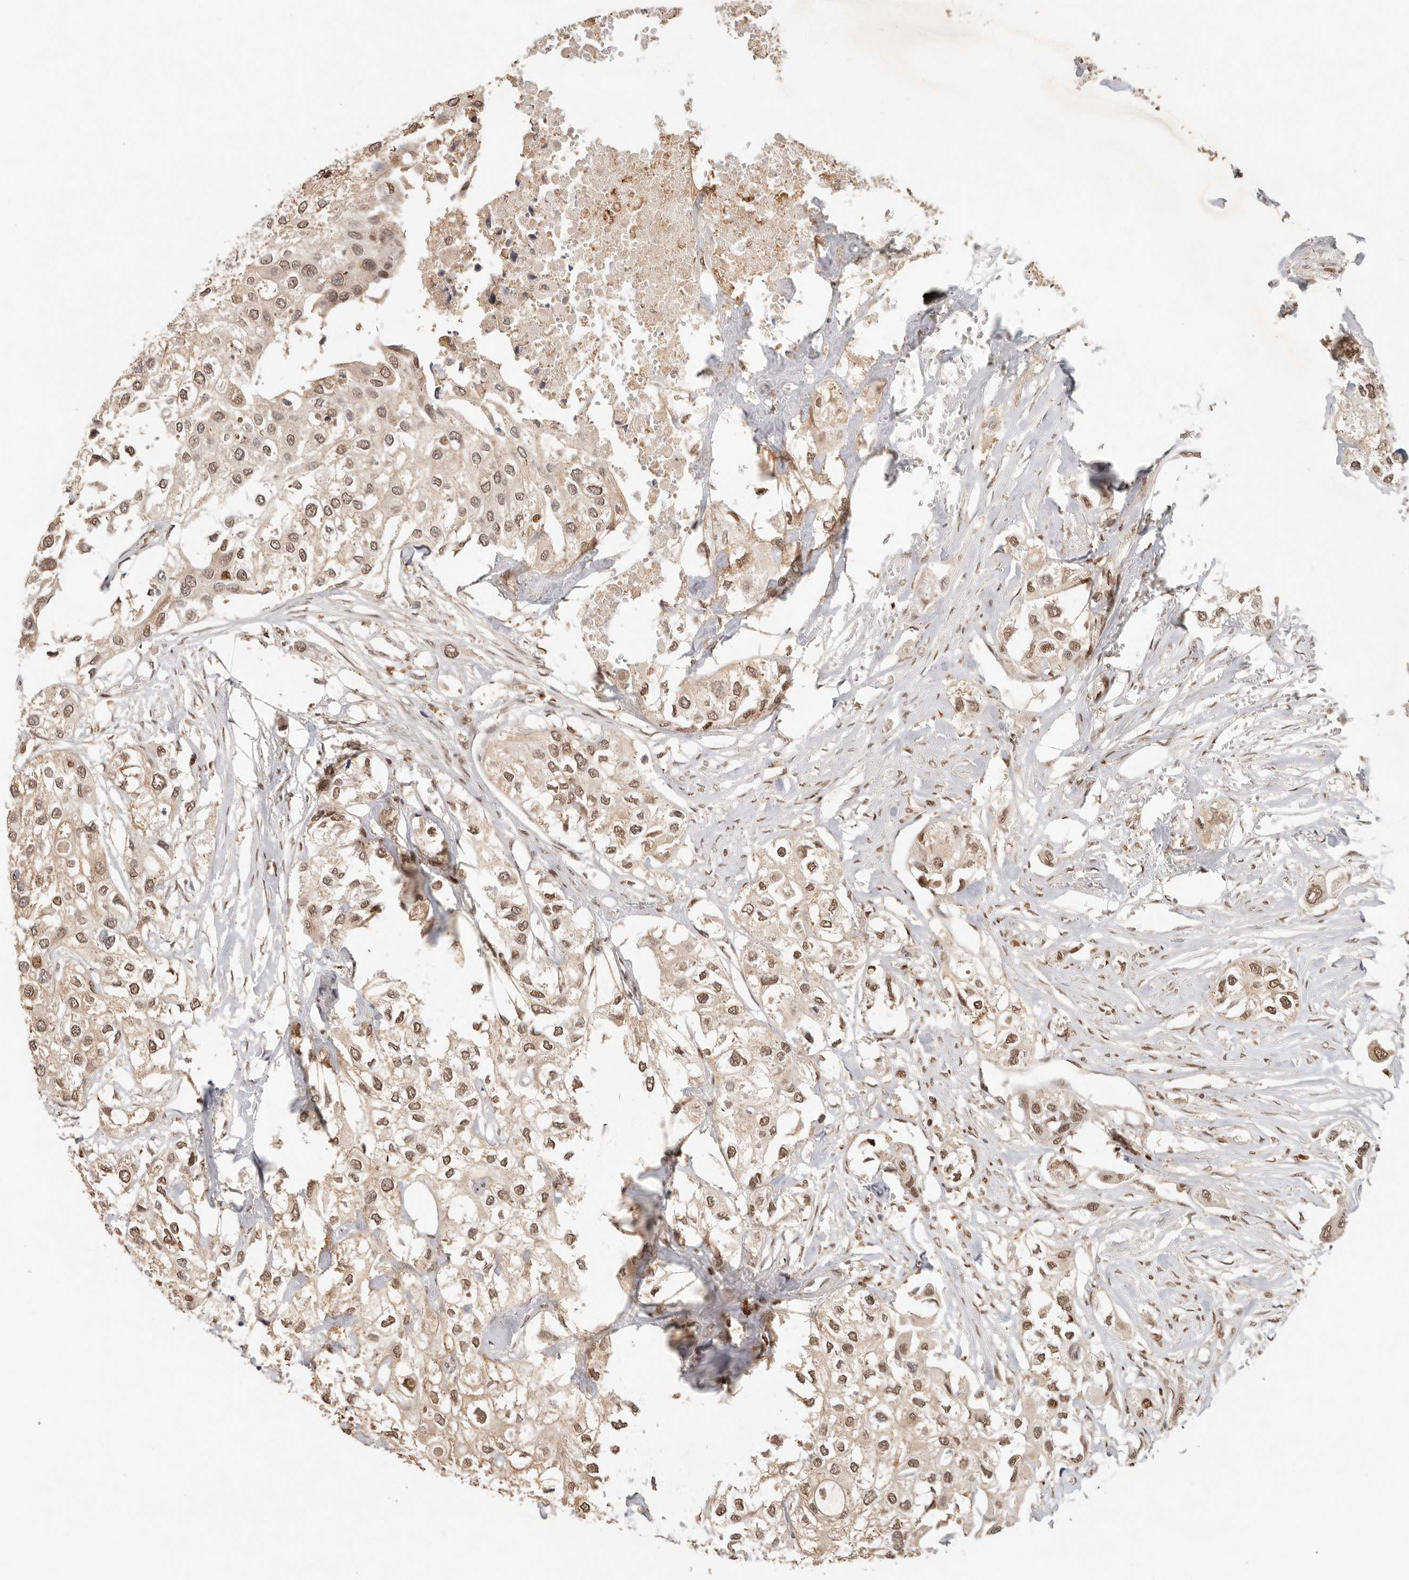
{"staining": {"intensity": "moderate", "quantity": ">75%", "location": "nuclear"}, "tissue": "urothelial cancer", "cell_type": "Tumor cells", "image_type": "cancer", "snomed": [{"axis": "morphology", "description": "Urothelial carcinoma, High grade"}, {"axis": "topography", "description": "Urinary bladder"}], "caption": "Protein expression analysis of urothelial cancer exhibits moderate nuclear staining in about >75% of tumor cells.", "gene": "NPAS2", "patient": {"sex": "male", "age": 64}}